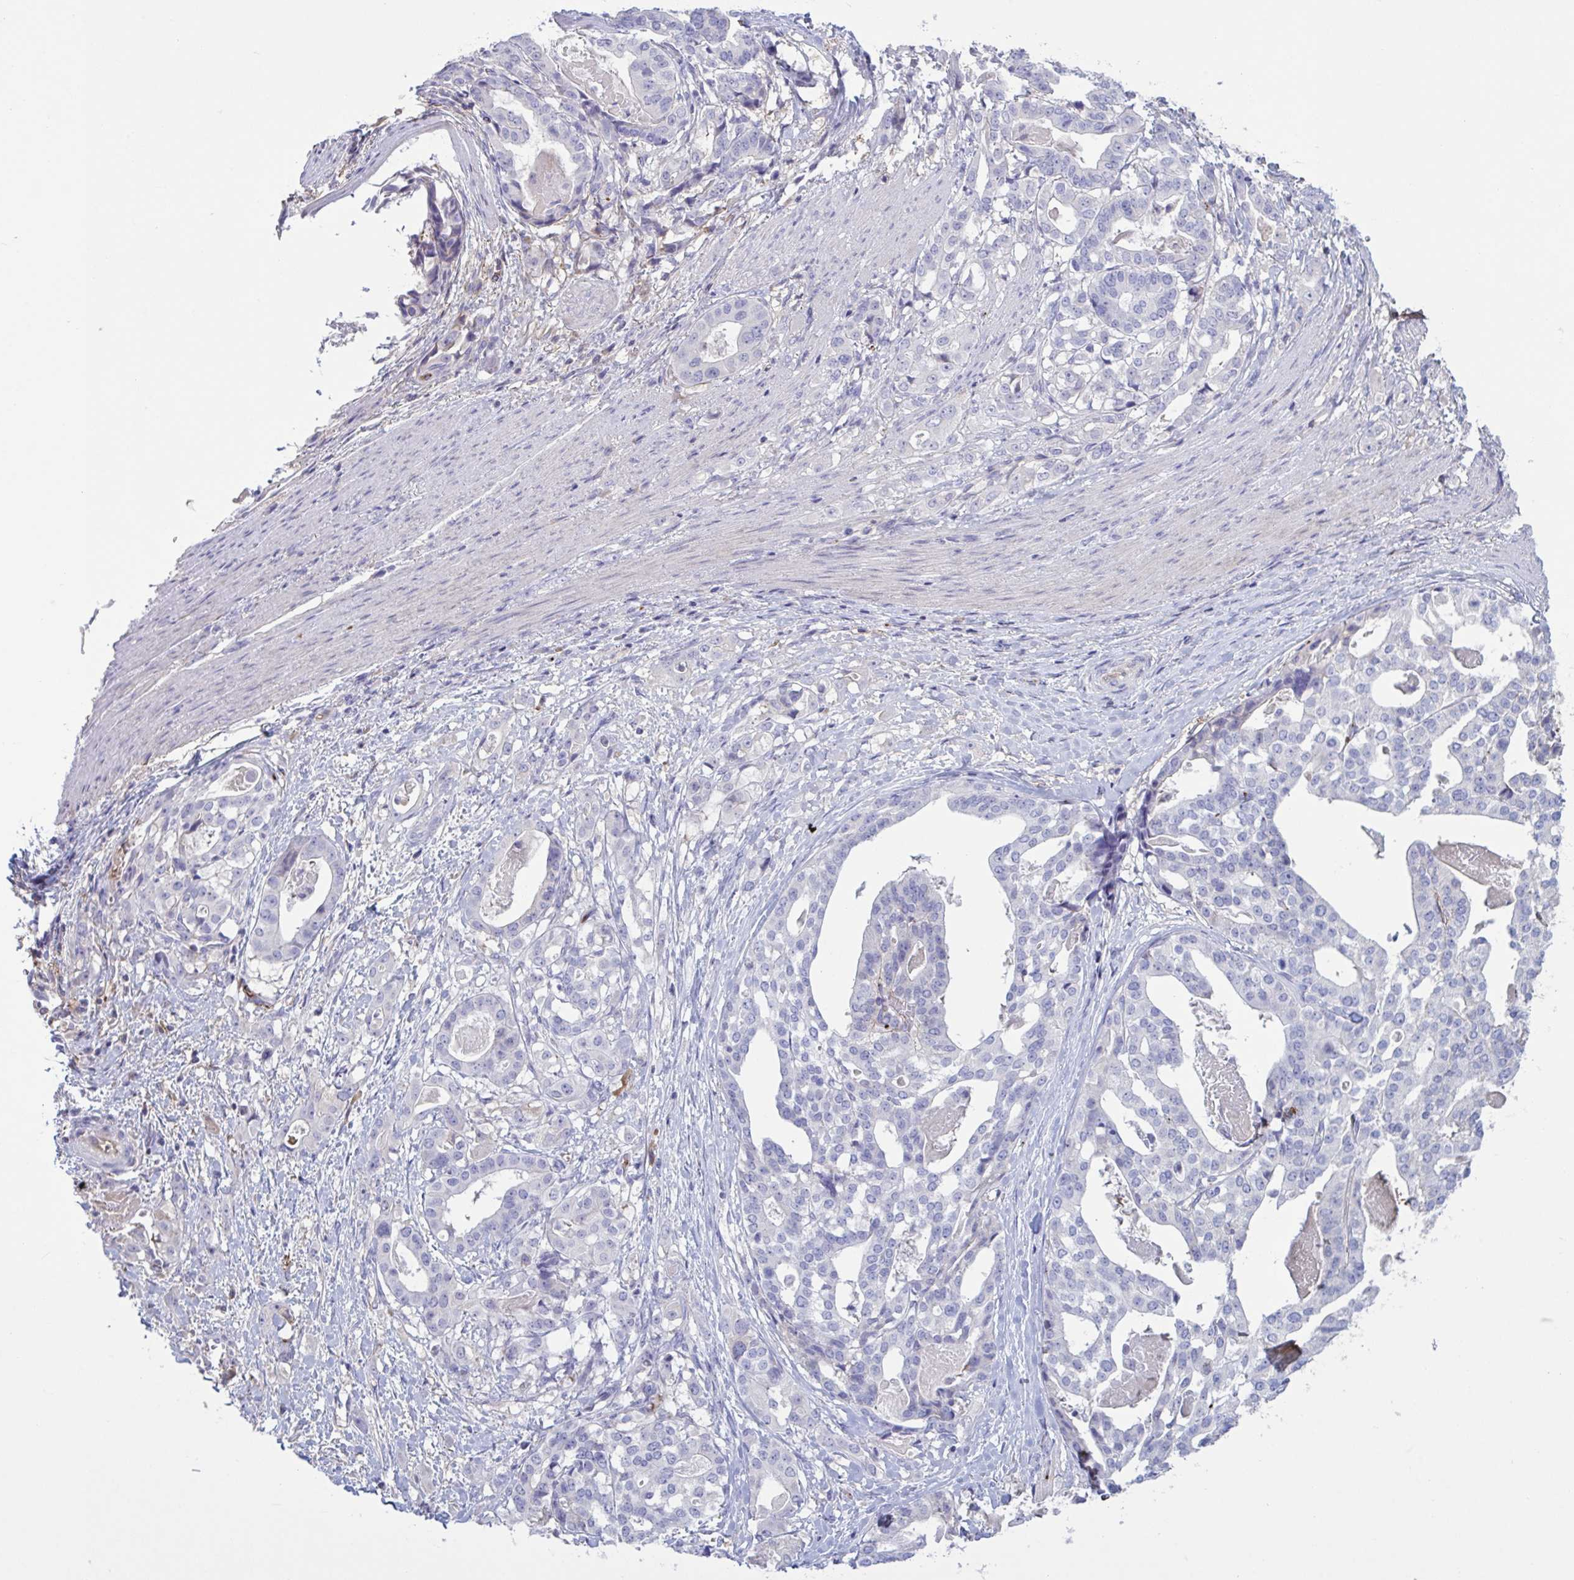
{"staining": {"intensity": "negative", "quantity": "none", "location": "none"}, "tissue": "stomach cancer", "cell_type": "Tumor cells", "image_type": "cancer", "snomed": [{"axis": "morphology", "description": "Adenocarcinoma, NOS"}, {"axis": "topography", "description": "Stomach"}], "caption": "DAB immunohistochemical staining of stomach adenocarcinoma displays no significant expression in tumor cells.", "gene": "IL1R1", "patient": {"sex": "male", "age": 48}}